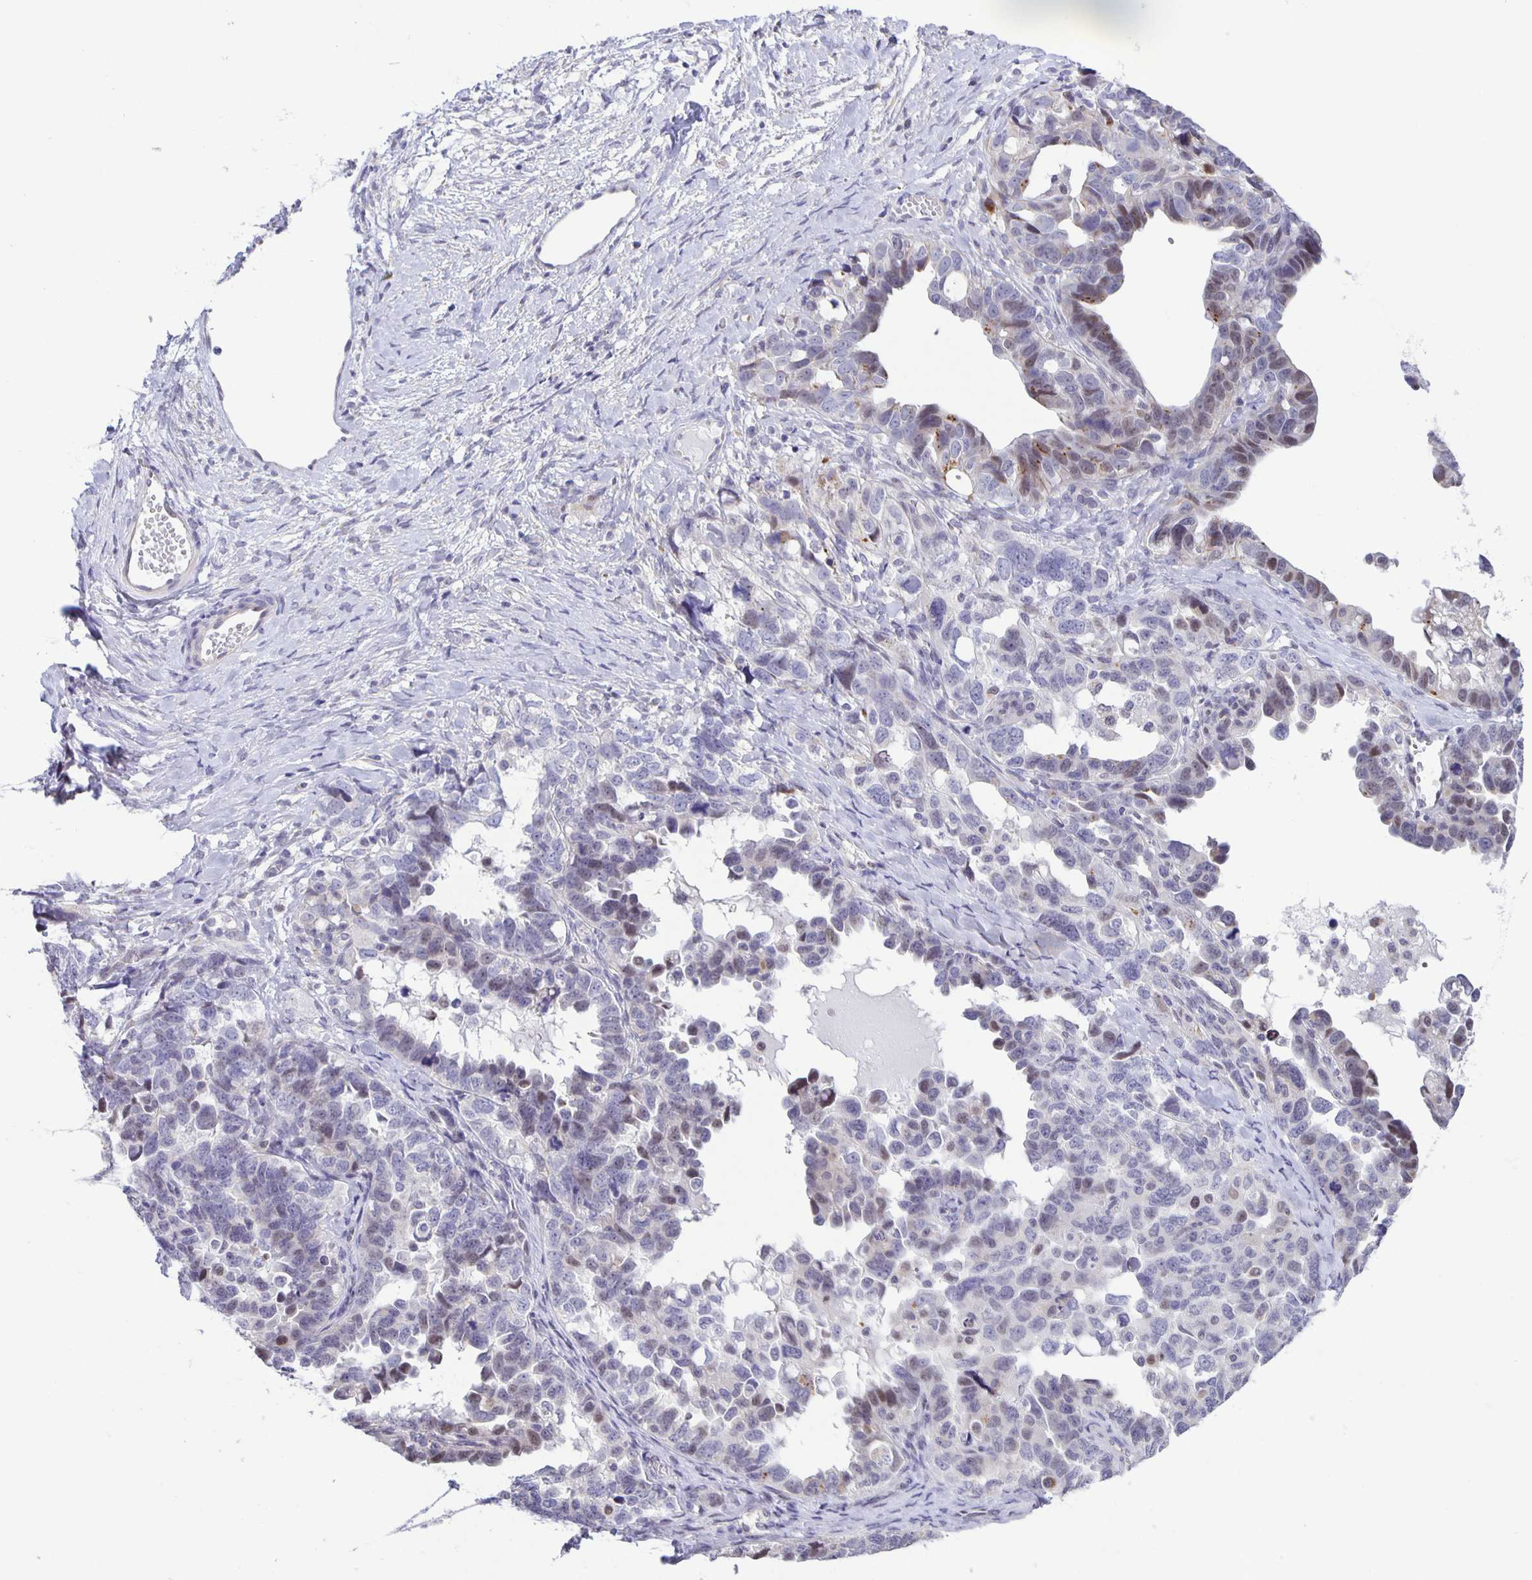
{"staining": {"intensity": "weak", "quantity": "<25%", "location": "nuclear"}, "tissue": "ovarian cancer", "cell_type": "Tumor cells", "image_type": "cancer", "snomed": [{"axis": "morphology", "description": "Cystadenocarcinoma, serous, NOS"}, {"axis": "topography", "description": "Ovary"}], "caption": "IHC of human ovarian serous cystadenocarcinoma shows no staining in tumor cells.", "gene": "MAPK12", "patient": {"sex": "female", "age": 69}}